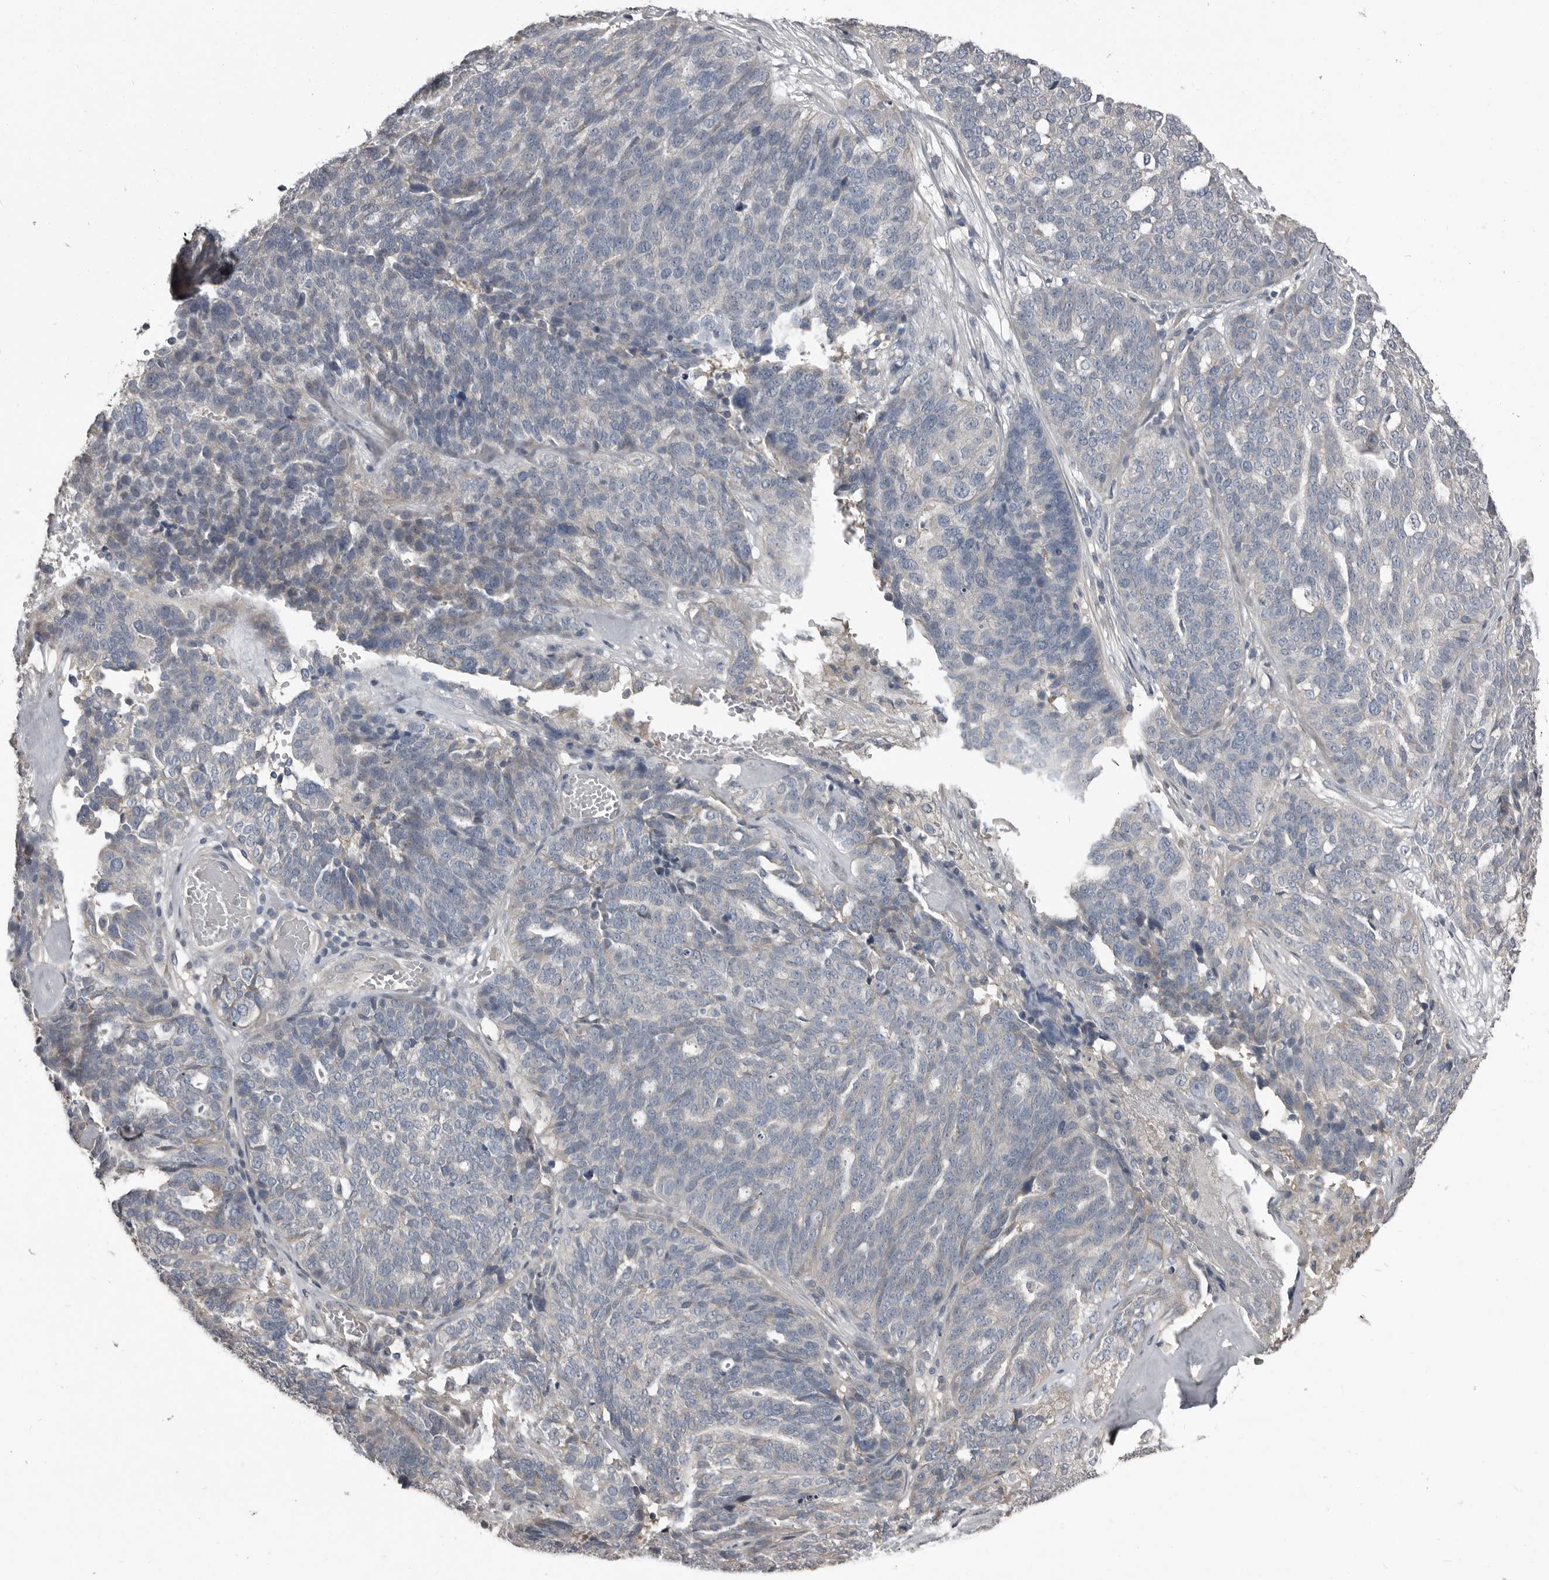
{"staining": {"intensity": "negative", "quantity": "none", "location": "none"}, "tissue": "ovarian cancer", "cell_type": "Tumor cells", "image_type": "cancer", "snomed": [{"axis": "morphology", "description": "Cystadenocarcinoma, serous, NOS"}, {"axis": "topography", "description": "Ovary"}], "caption": "Ovarian serous cystadenocarcinoma was stained to show a protein in brown. There is no significant positivity in tumor cells. Nuclei are stained in blue.", "gene": "CA6", "patient": {"sex": "female", "age": 59}}